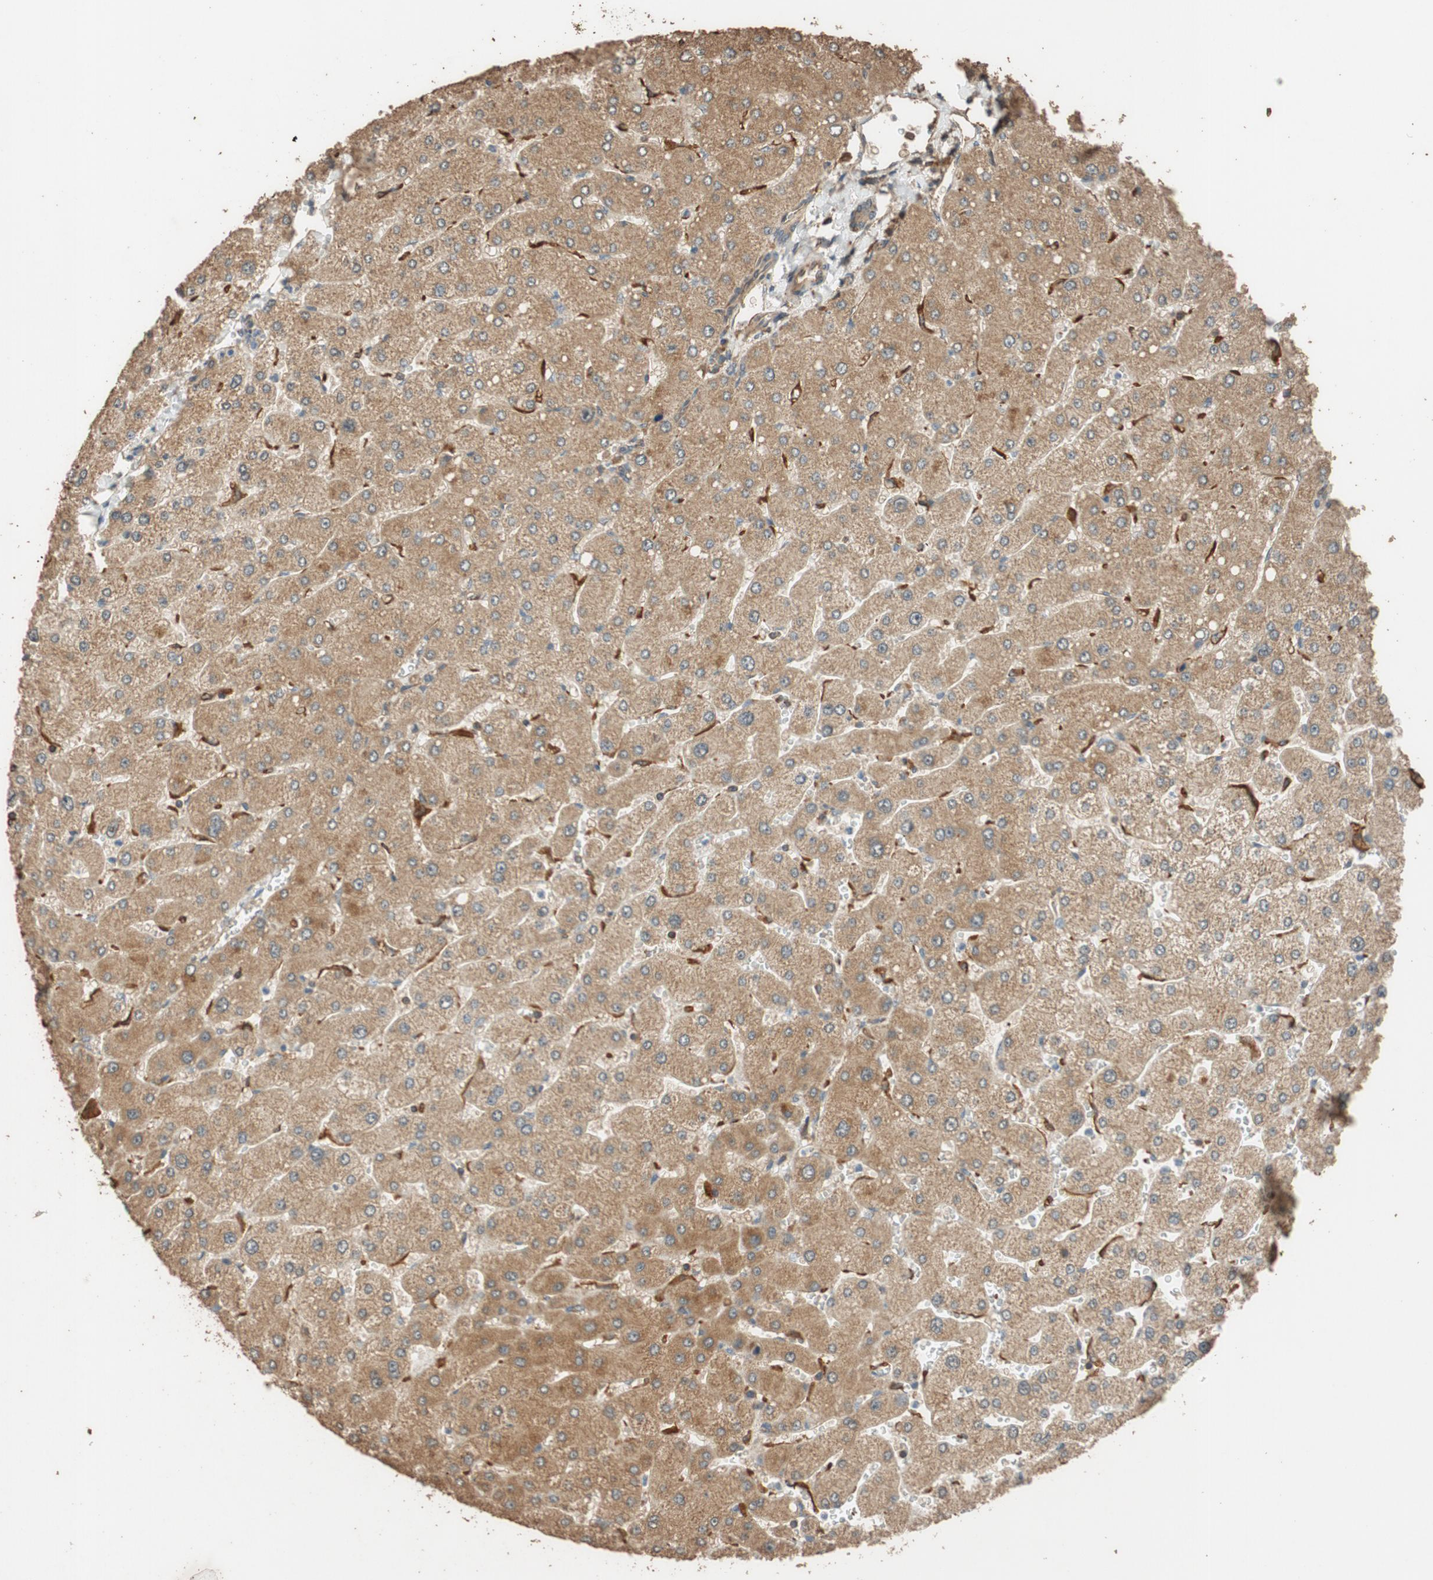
{"staining": {"intensity": "weak", "quantity": ">75%", "location": "cytoplasmic/membranous"}, "tissue": "liver", "cell_type": "Cholangiocytes", "image_type": "normal", "snomed": [{"axis": "morphology", "description": "Normal tissue, NOS"}, {"axis": "topography", "description": "Liver"}], "caption": "DAB (3,3'-diaminobenzidine) immunohistochemical staining of normal liver reveals weak cytoplasmic/membranous protein staining in about >75% of cholangiocytes. (Brightfield microscopy of DAB IHC at high magnification).", "gene": "MST1R", "patient": {"sex": "male", "age": 55}}